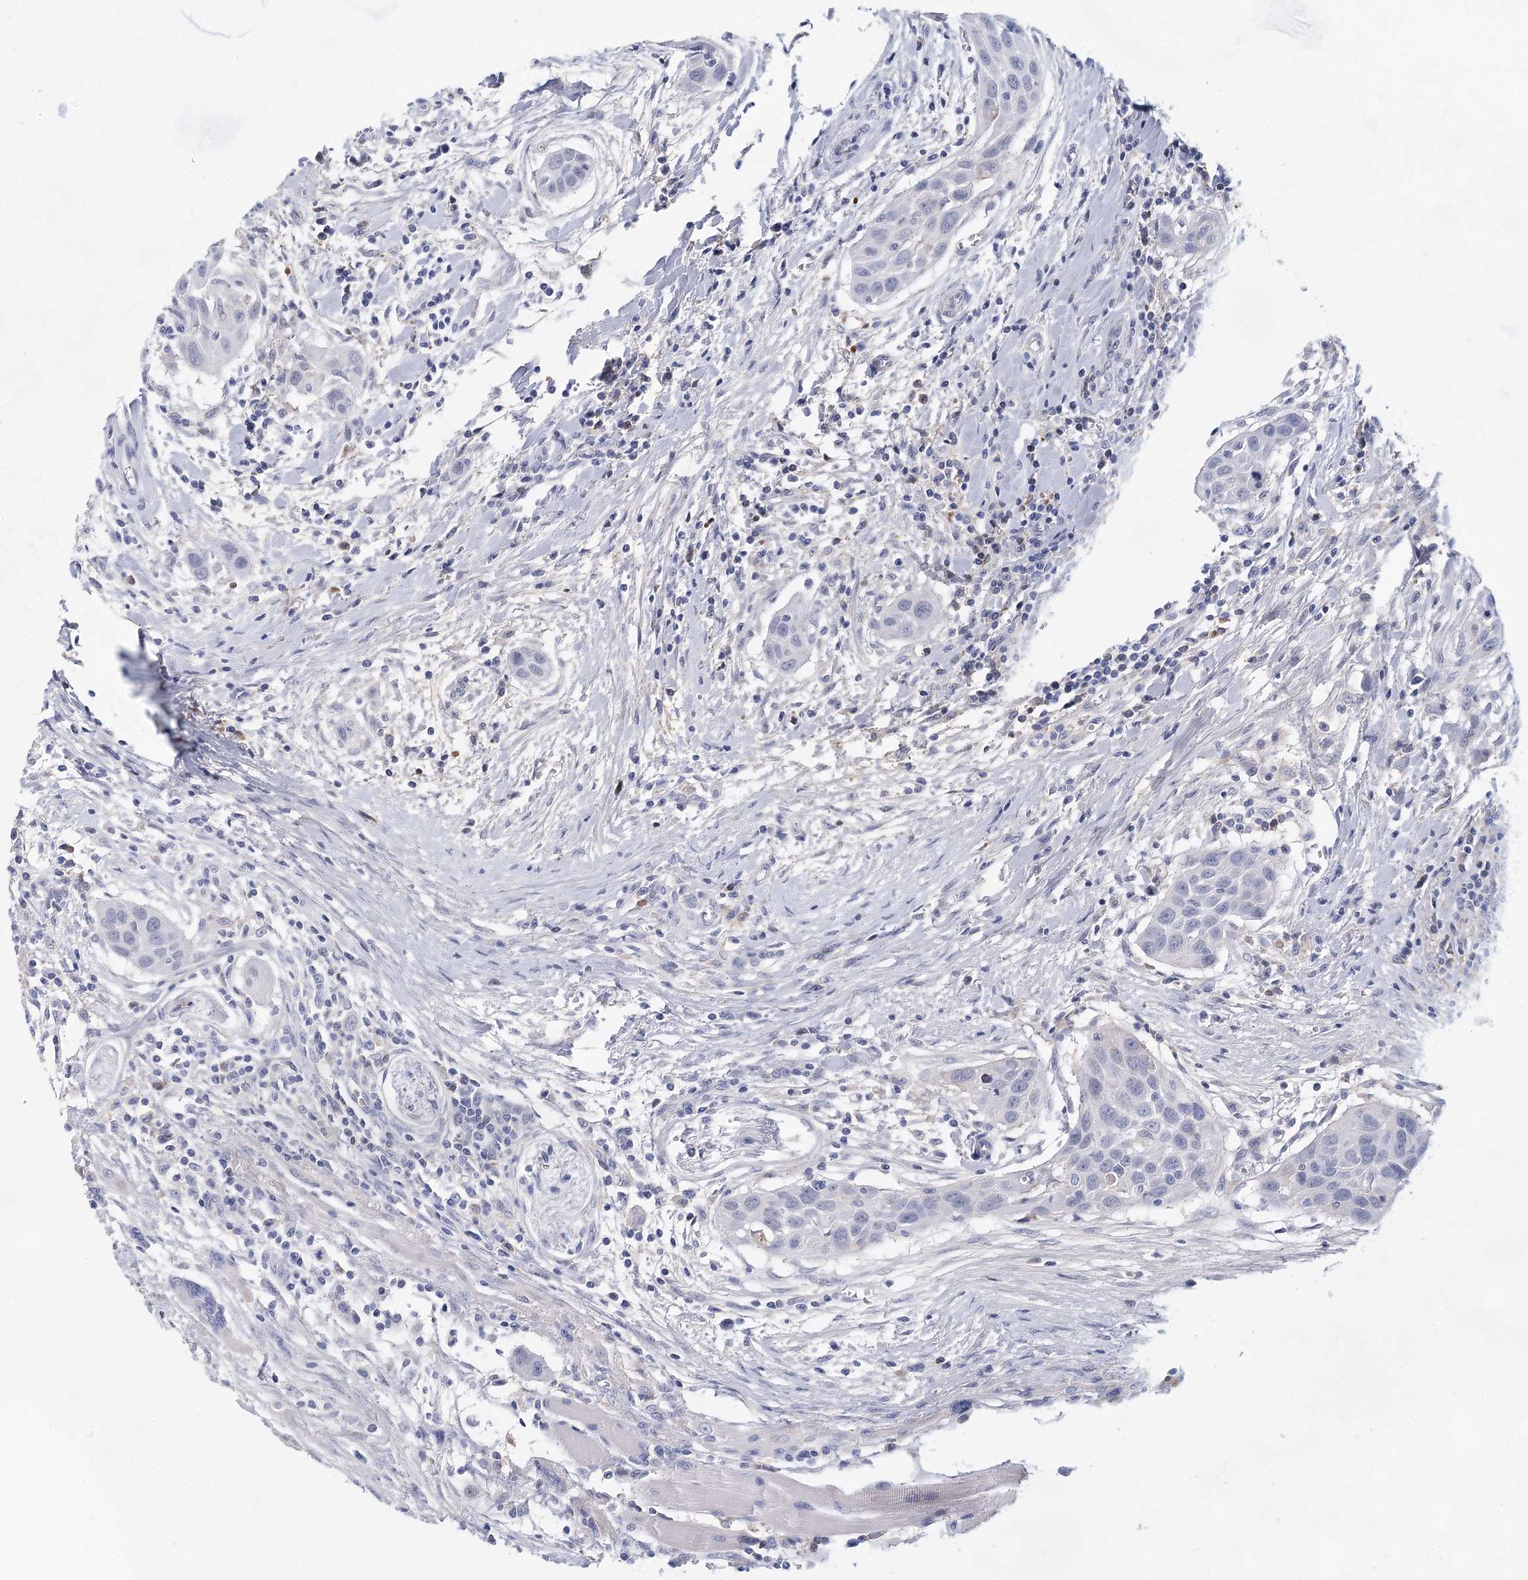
{"staining": {"intensity": "negative", "quantity": "none", "location": "none"}, "tissue": "head and neck cancer", "cell_type": "Tumor cells", "image_type": "cancer", "snomed": [{"axis": "morphology", "description": "Squamous cell carcinoma, NOS"}, {"axis": "topography", "description": "Oral tissue"}, {"axis": "topography", "description": "Head-Neck"}], "caption": "Immunohistochemistry (IHC) histopathology image of head and neck cancer (squamous cell carcinoma) stained for a protein (brown), which exhibits no staining in tumor cells. Nuclei are stained in blue.", "gene": "TASOR2", "patient": {"sex": "female", "age": 50}}